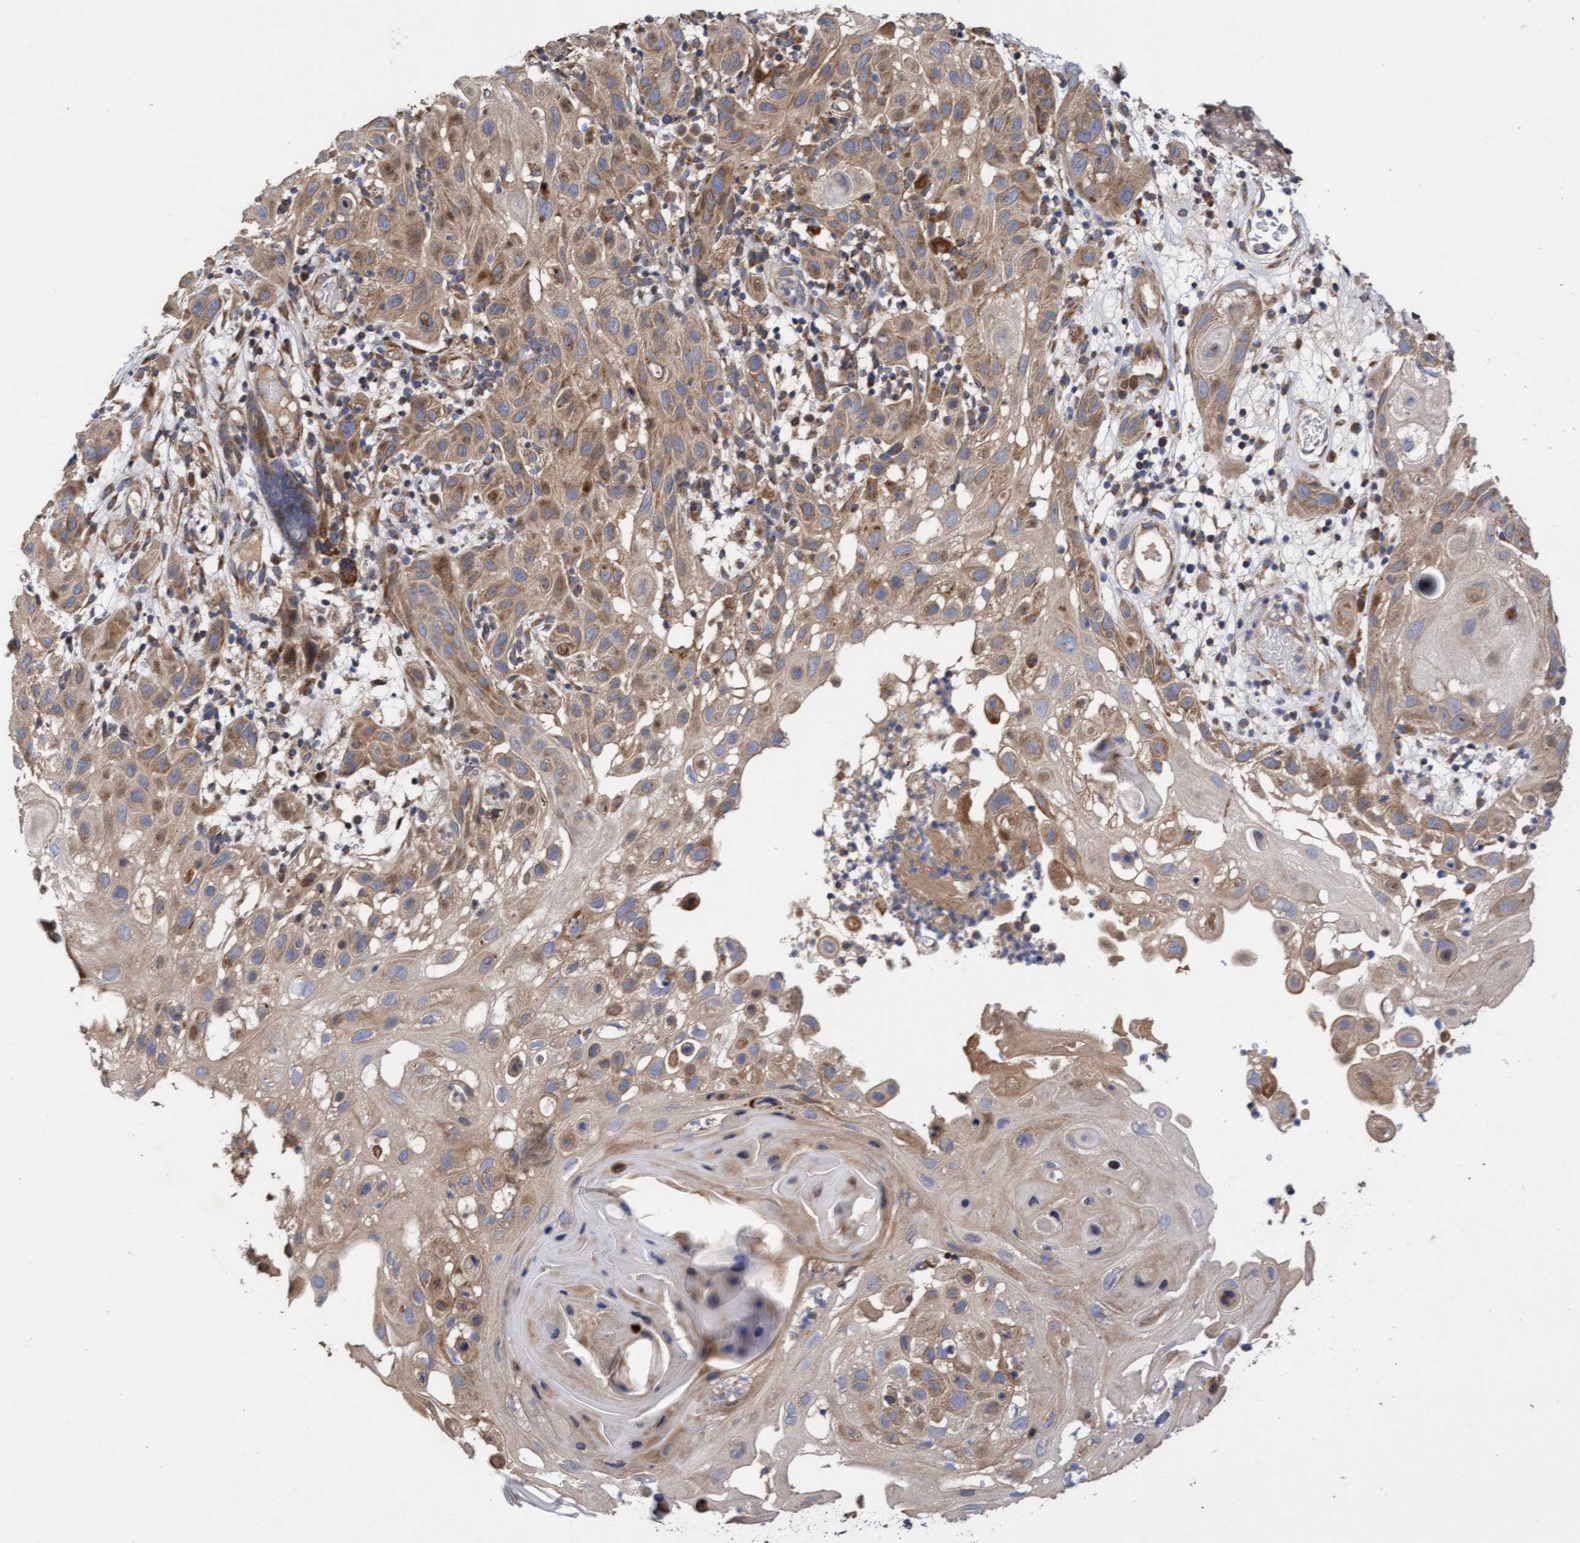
{"staining": {"intensity": "moderate", "quantity": ">75%", "location": "cytoplasmic/membranous"}, "tissue": "skin cancer", "cell_type": "Tumor cells", "image_type": "cancer", "snomed": [{"axis": "morphology", "description": "Squamous cell carcinoma, NOS"}, {"axis": "topography", "description": "Skin"}], "caption": "Immunohistochemistry (IHC) photomicrograph of neoplastic tissue: squamous cell carcinoma (skin) stained using immunohistochemistry demonstrates medium levels of moderate protein expression localized specifically in the cytoplasmic/membranous of tumor cells, appearing as a cytoplasmic/membranous brown color.", "gene": "ELP5", "patient": {"sex": "female", "age": 96}}